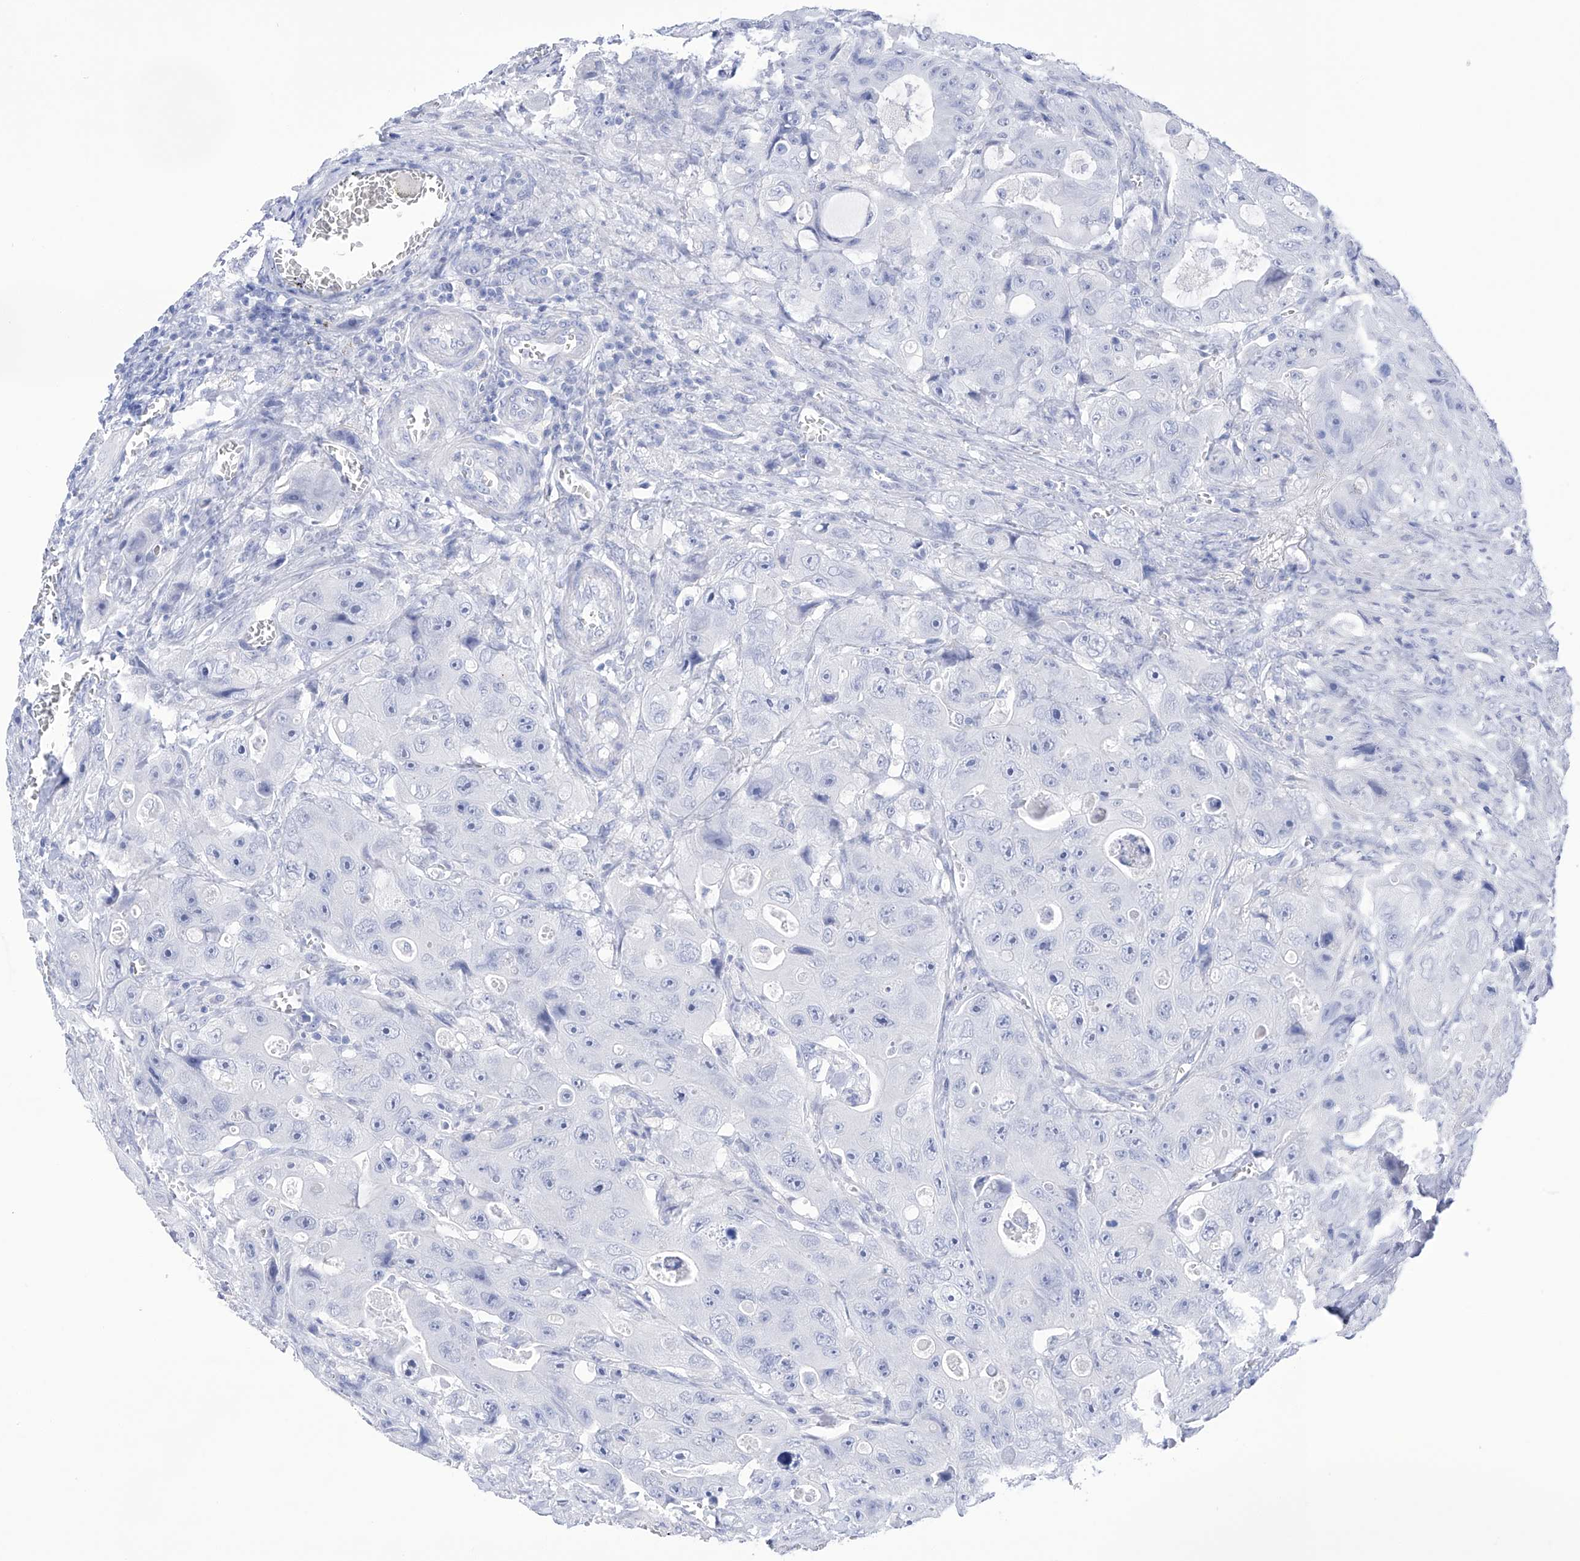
{"staining": {"intensity": "negative", "quantity": "none", "location": "none"}, "tissue": "colorectal cancer", "cell_type": "Tumor cells", "image_type": "cancer", "snomed": [{"axis": "morphology", "description": "Adenocarcinoma, NOS"}, {"axis": "topography", "description": "Colon"}], "caption": "Immunohistochemistry (IHC) of colorectal cancer (adenocarcinoma) shows no positivity in tumor cells. The staining was performed using DAB to visualize the protein expression in brown, while the nuclei were stained in blue with hematoxylin (Magnification: 20x).", "gene": "FLG", "patient": {"sex": "female", "age": 46}}